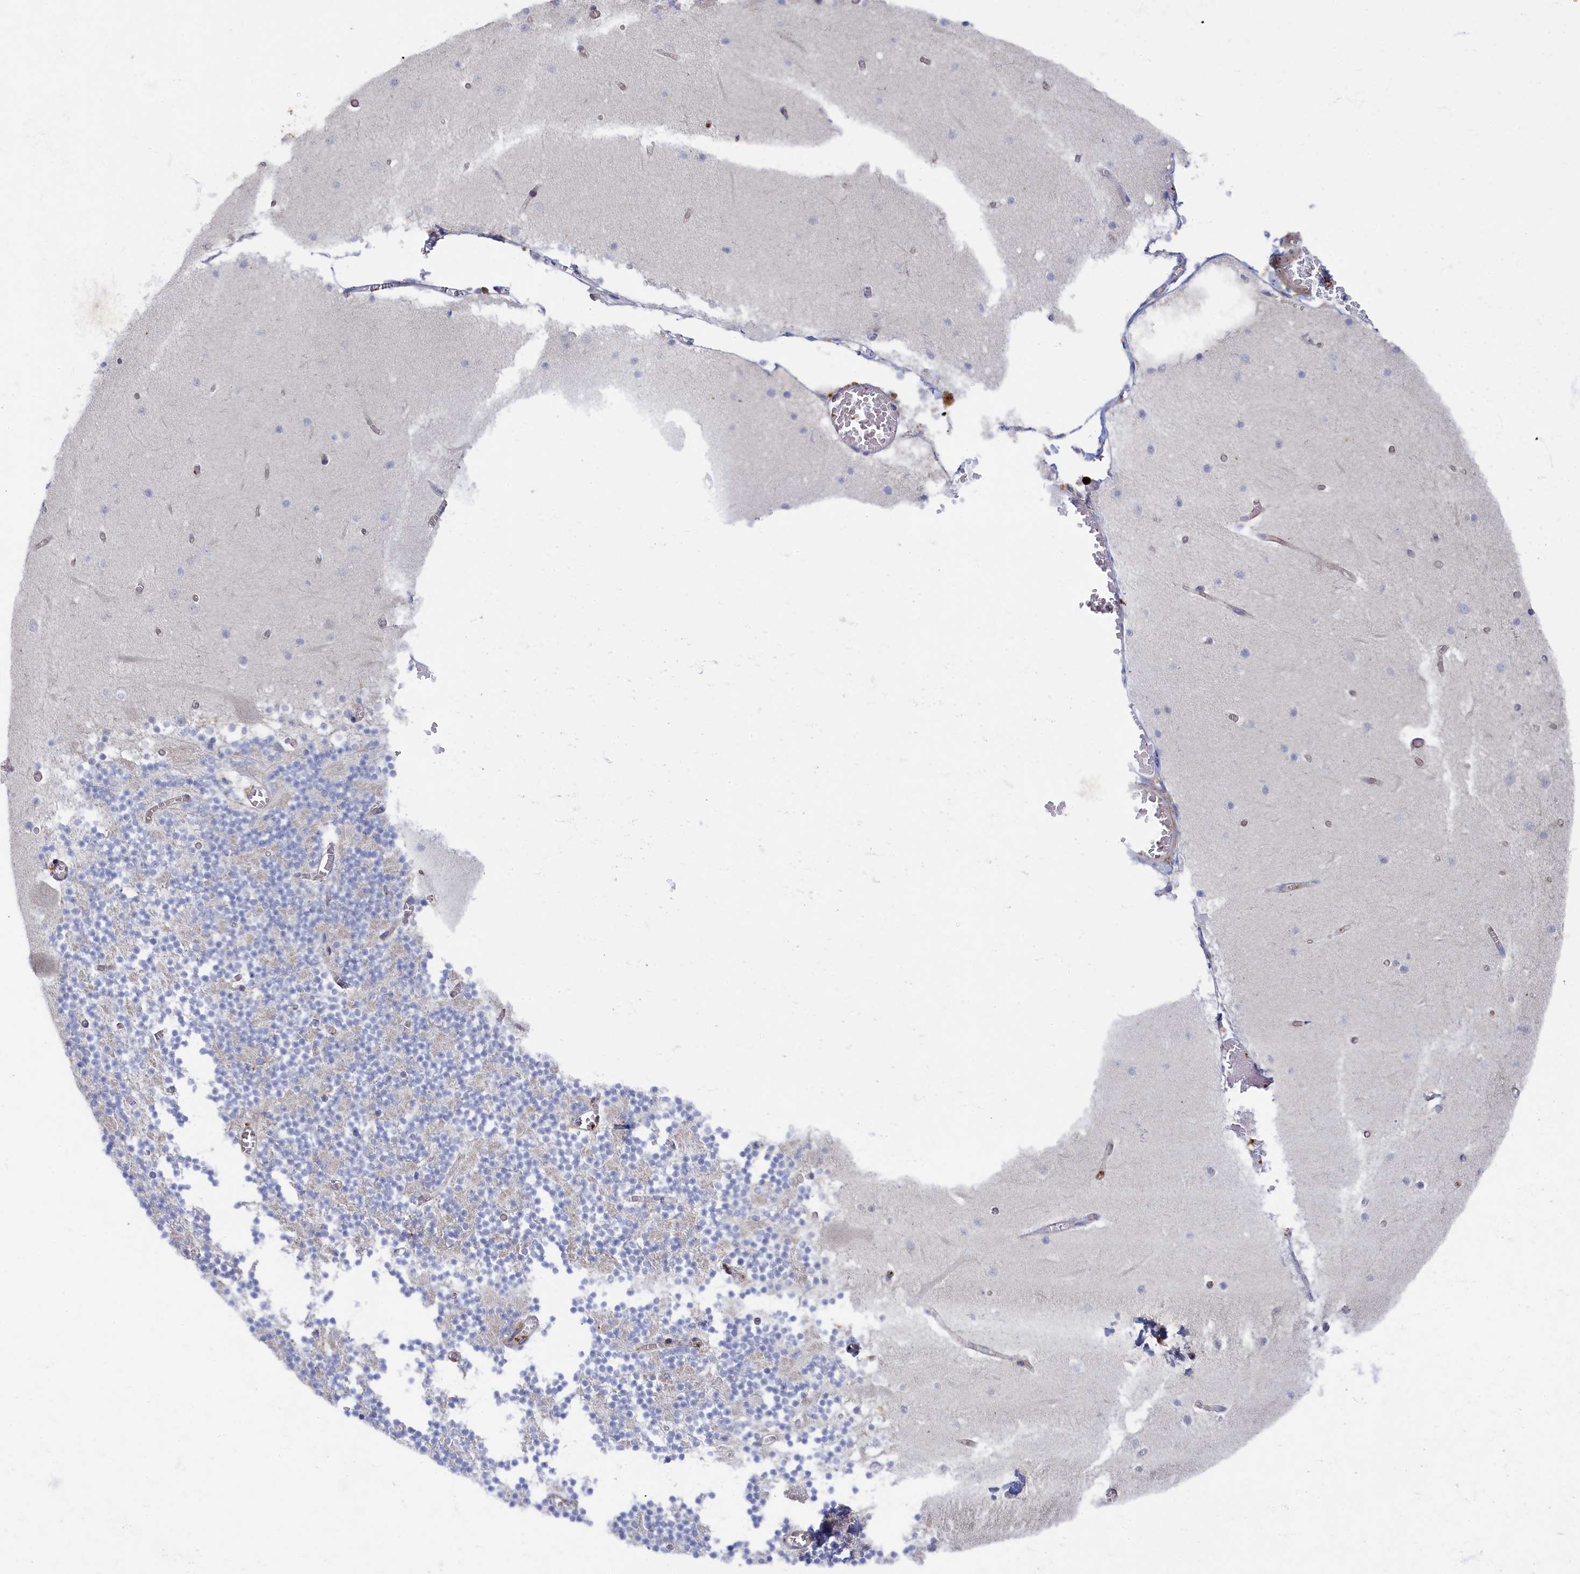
{"staining": {"intensity": "negative", "quantity": "none", "location": "none"}, "tissue": "cerebellum", "cell_type": "Cells in granular layer", "image_type": "normal", "snomed": [{"axis": "morphology", "description": "Normal tissue, NOS"}, {"axis": "topography", "description": "Cerebellum"}], "caption": "Cells in granular layer are negative for protein expression in unremarkable human cerebellum. (Stains: DAB (3,3'-diaminobenzidine) IHC with hematoxylin counter stain, Microscopy: brightfield microscopy at high magnification).", "gene": "PSMG2", "patient": {"sex": "female", "age": 28}}